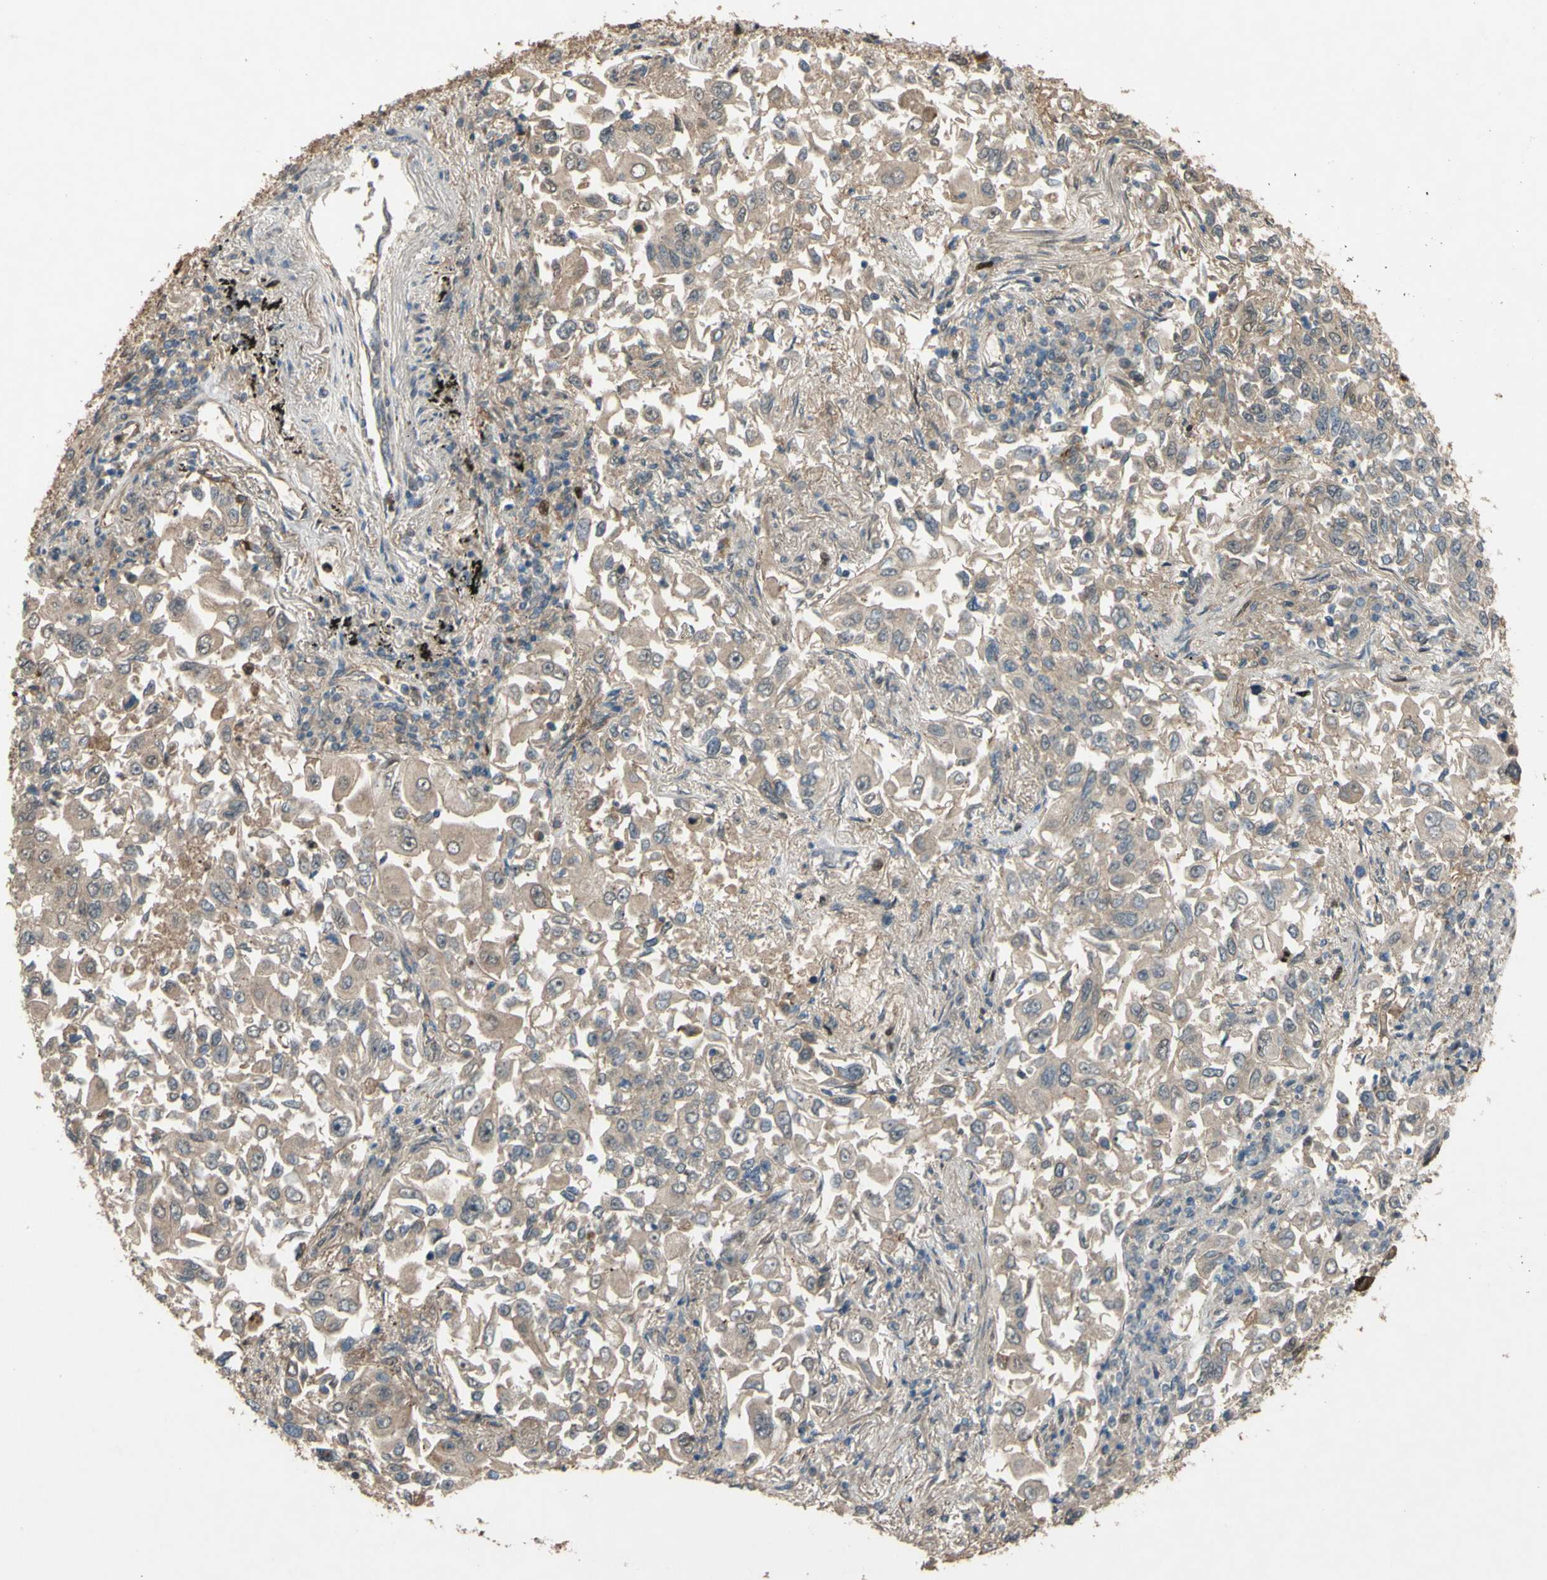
{"staining": {"intensity": "weak", "quantity": ">75%", "location": "cytoplasmic/membranous"}, "tissue": "lung cancer", "cell_type": "Tumor cells", "image_type": "cancer", "snomed": [{"axis": "morphology", "description": "Adenocarcinoma, NOS"}, {"axis": "topography", "description": "Lung"}], "caption": "Protein staining reveals weak cytoplasmic/membranous positivity in approximately >75% of tumor cells in lung cancer (adenocarcinoma). Nuclei are stained in blue.", "gene": "SHROOM4", "patient": {"sex": "male", "age": 84}}